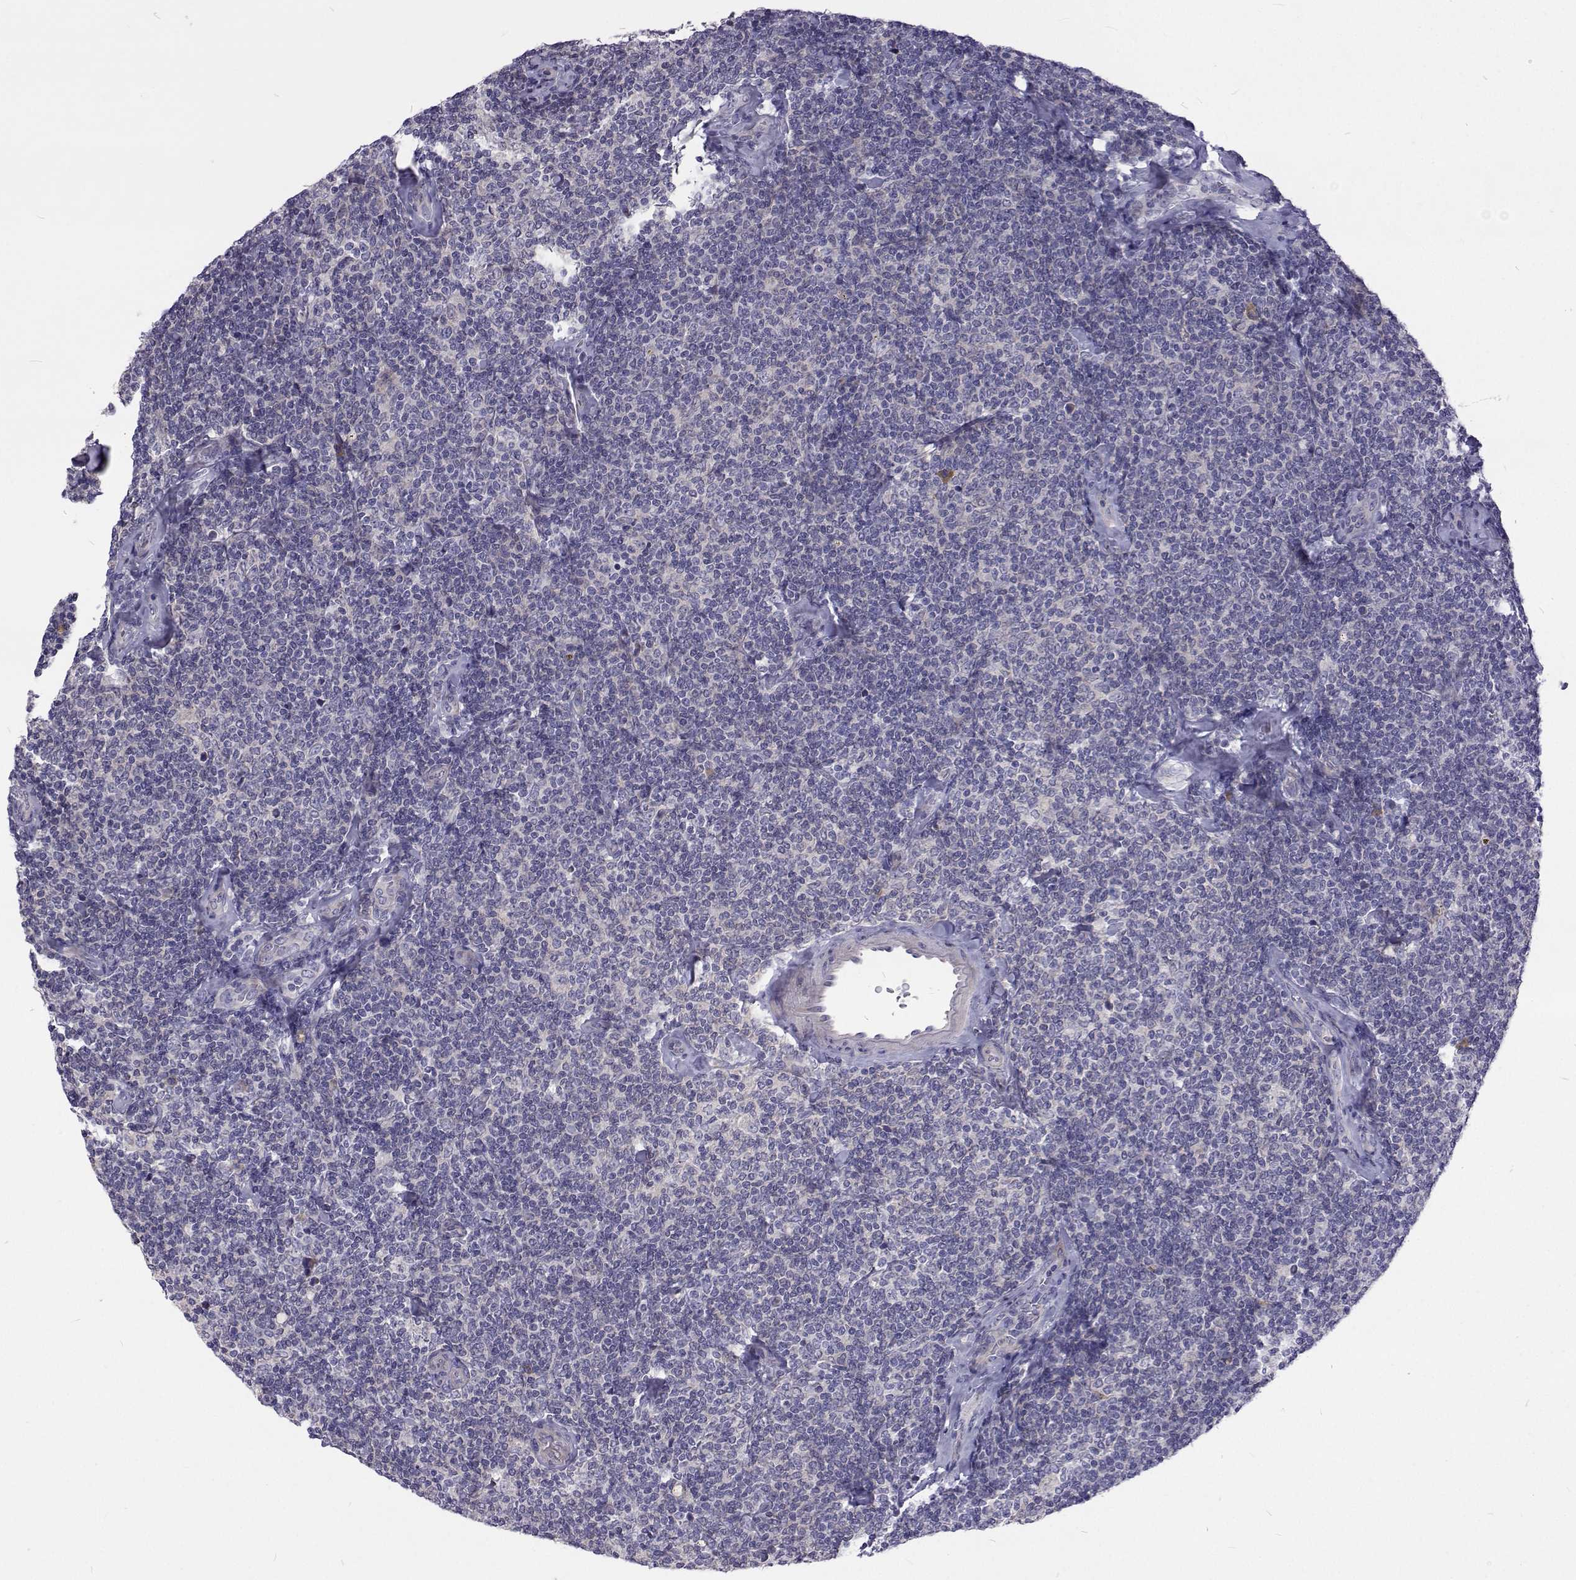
{"staining": {"intensity": "negative", "quantity": "none", "location": "none"}, "tissue": "lymphoma", "cell_type": "Tumor cells", "image_type": "cancer", "snomed": [{"axis": "morphology", "description": "Malignant lymphoma, non-Hodgkin's type, Low grade"}, {"axis": "topography", "description": "Lymph node"}], "caption": "Tumor cells are negative for protein expression in human low-grade malignant lymphoma, non-Hodgkin's type. The staining was performed using DAB (3,3'-diaminobenzidine) to visualize the protein expression in brown, while the nuclei were stained in blue with hematoxylin (Magnification: 20x).", "gene": "NPR3", "patient": {"sex": "female", "age": 56}}